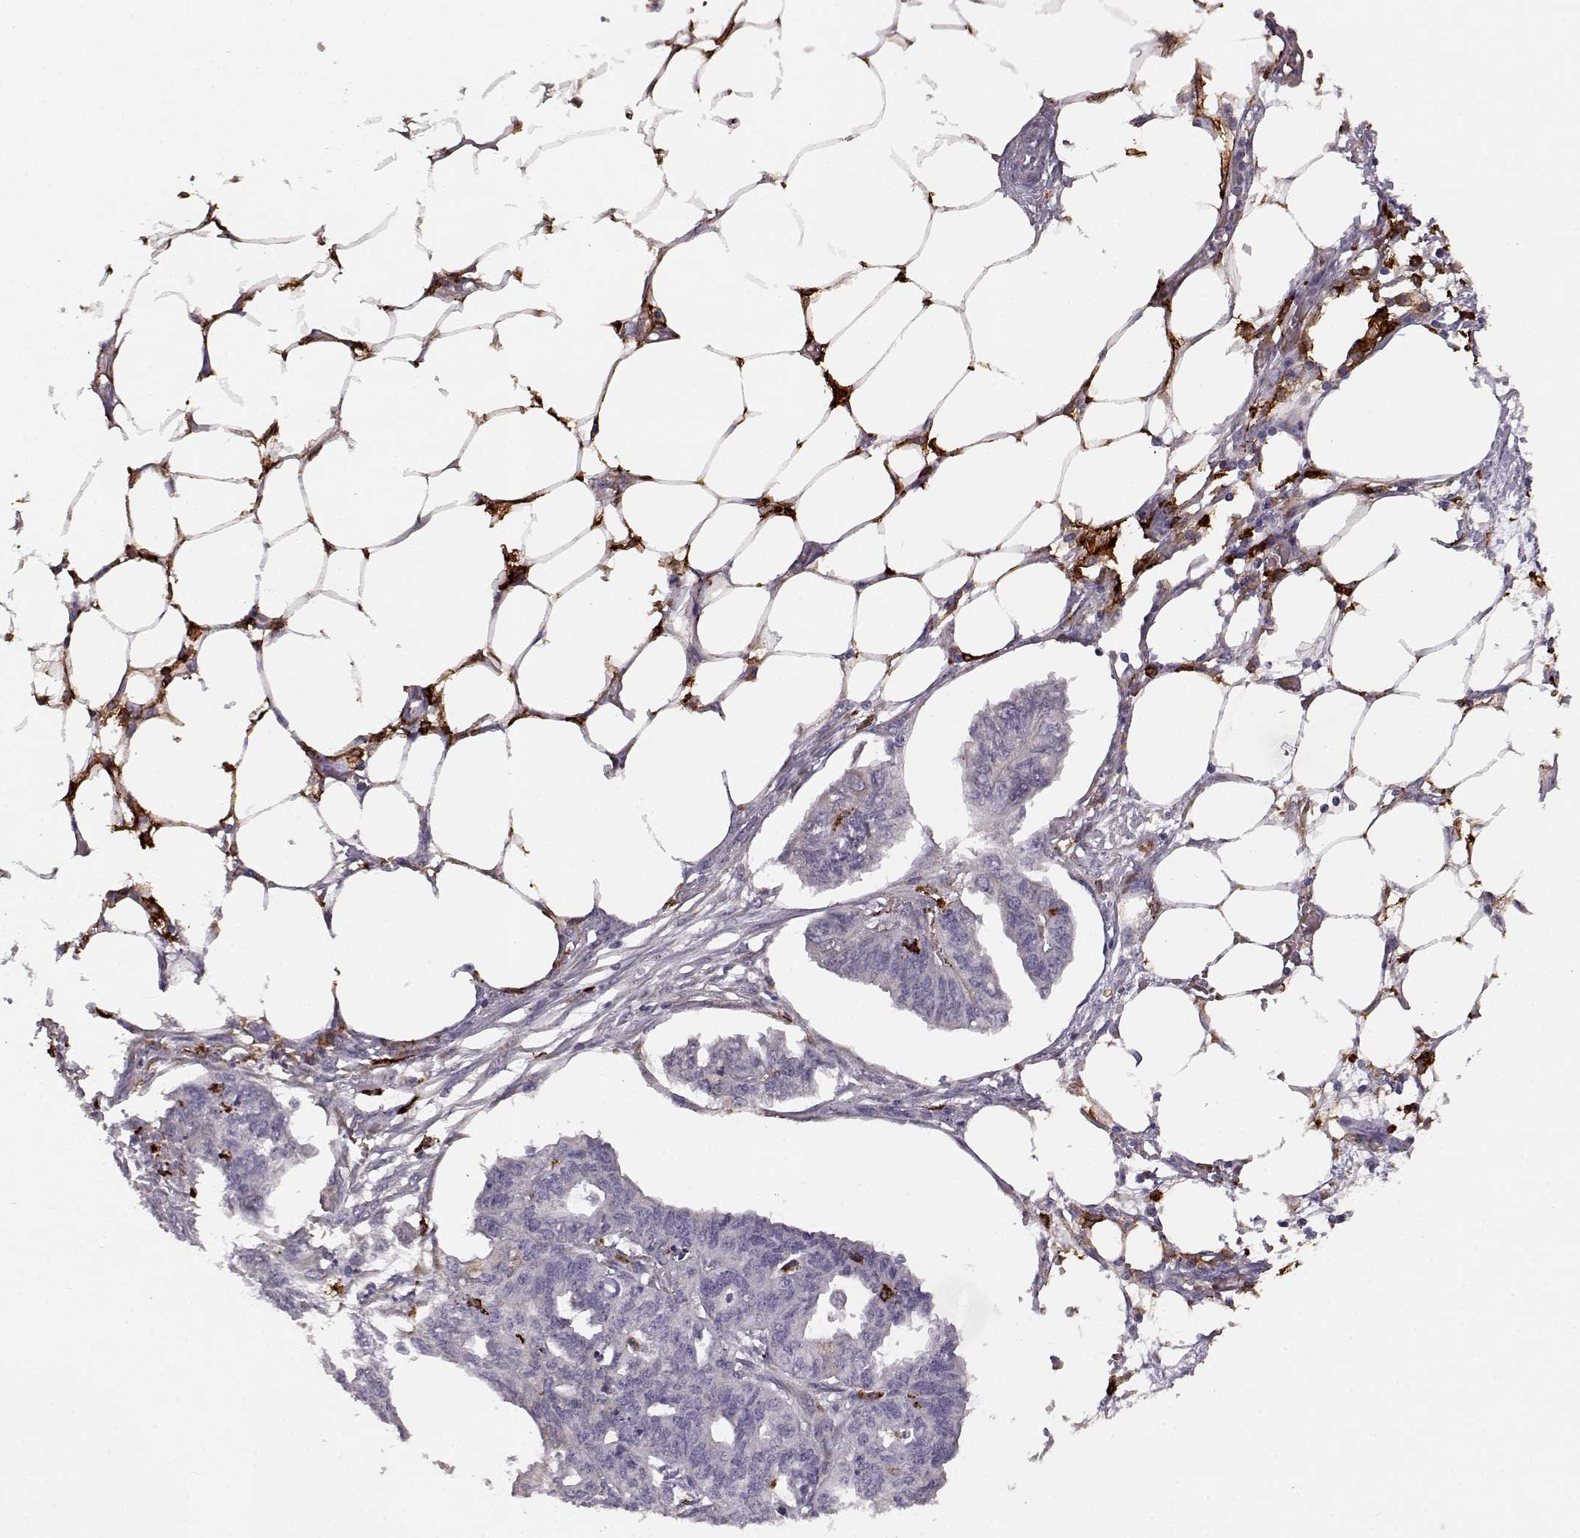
{"staining": {"intensity": "weak", "quantity": "<25%", "location": "cytoplasmic/membranous"}, "tissue": "endometrial cancer", "cell_type": "Tumor cells", "image_type": "cancer", "snomed": [{"axis": "morphology", "description": "Adenocarcinoma, NOS"}, {"axis": "morphology", "description": "Adenocarcinoma, metastatic, NOS"}, {"axis": "topography", "description": "Adipose tissue"}, {"axis": "topography", "description": "Endometrium"}], "caption": "Human endometrial adenocarcinoma stained for a protein using immunohistochemistry exhibits no positivity in tumor cells.", "gene": "CCNF", "patient": {"sex": "female", "age": 67}}